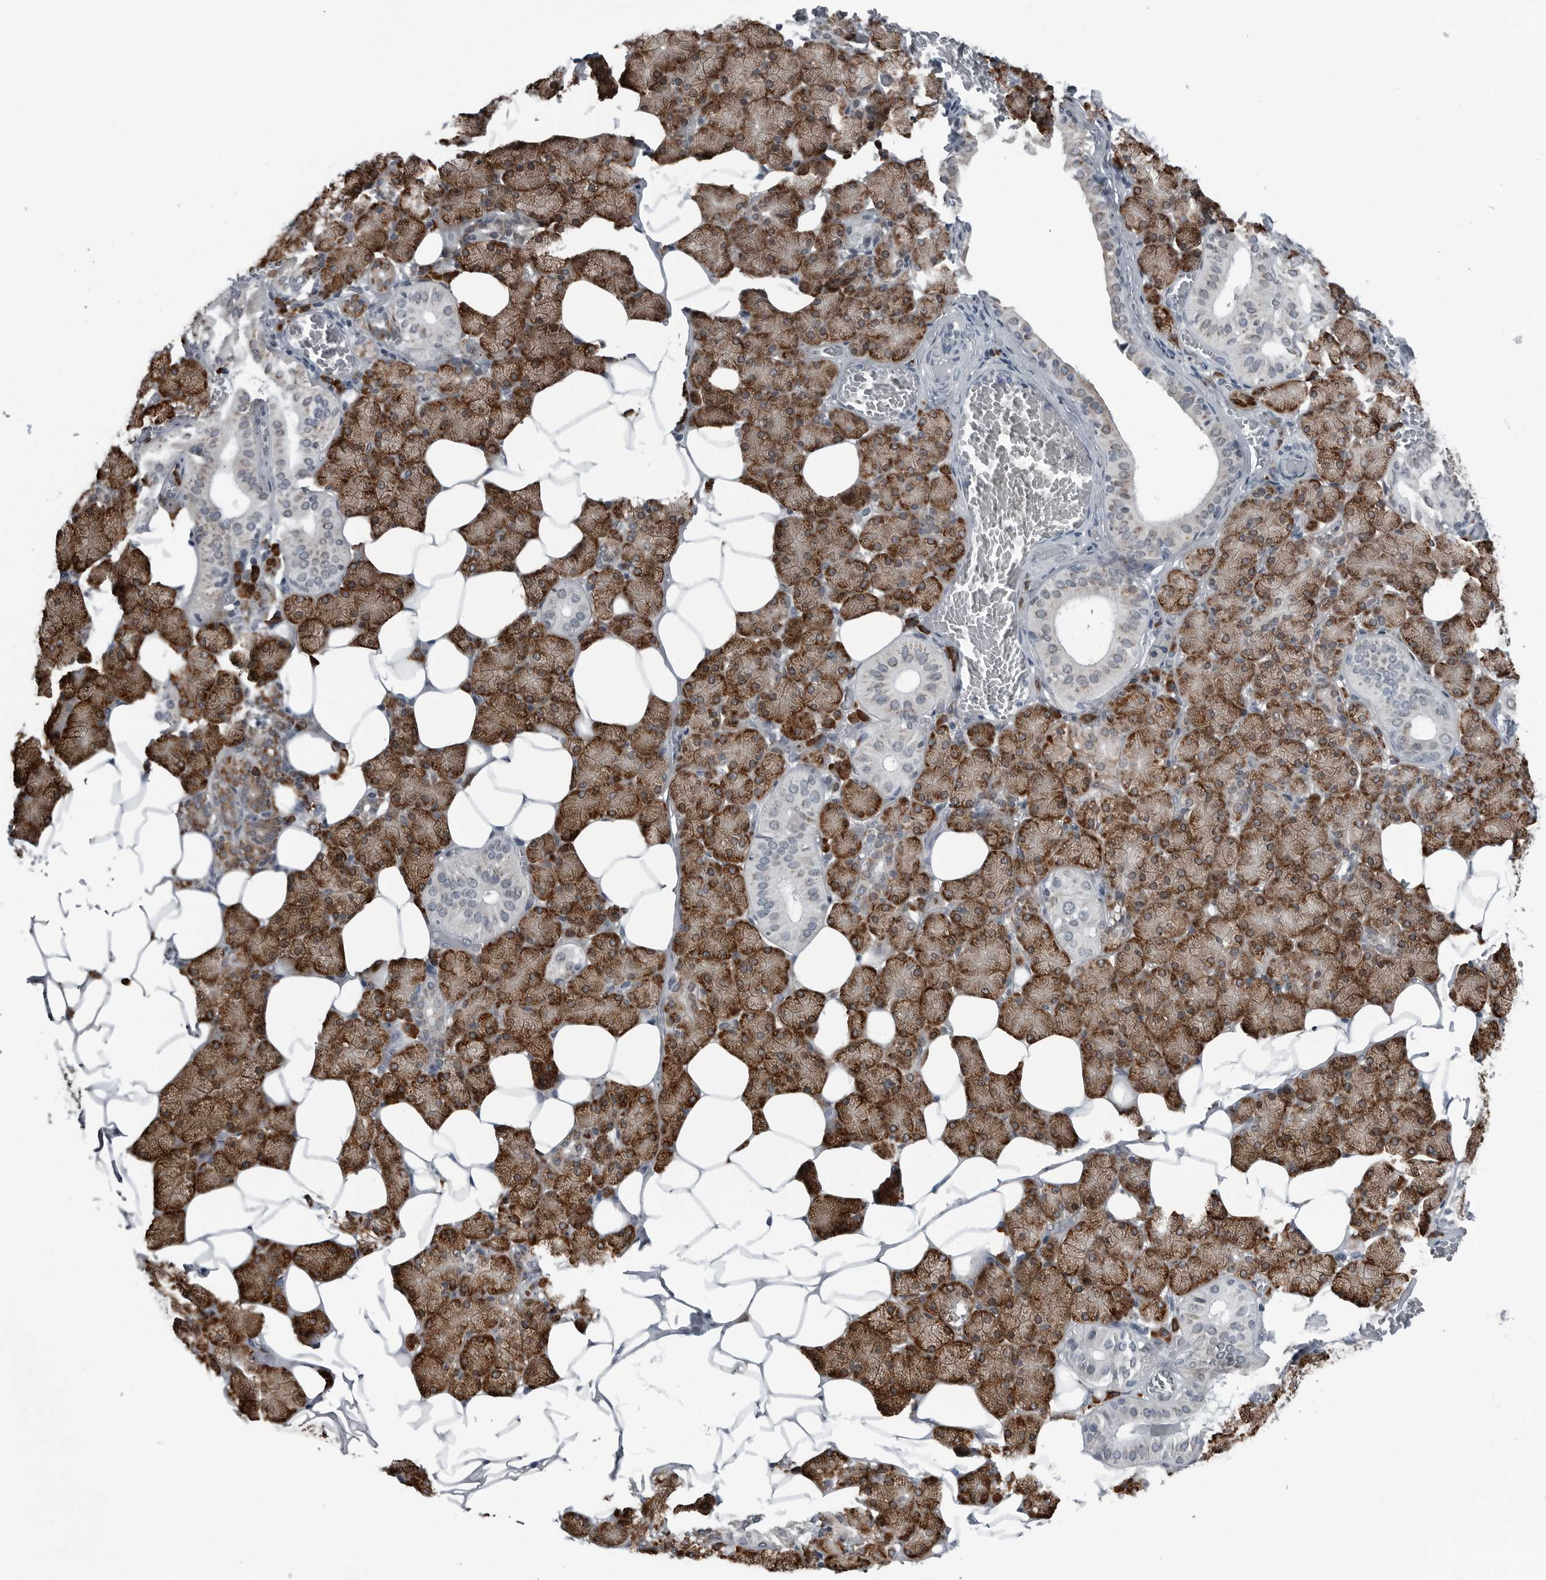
{"staining": {"intensity": "moderate", "quantity": "25%-75%", "location": "cytoplasmic/membranous"}, "tissue": "salivary gland", "cell_type": "Glandular cells", "image_type": "normal", "snomed": [{"axis": "morphology", "description": "Normal tissue, NOS"}, {"axis": "topography", "description": "Salivary gland"}], "caption": "The image shows staining of normal salivary gland, revealing moderate cytoplasmic/membranous protein staining (brown color) within glandular cells.", "gene": "CEP85", "patient": {"sex": "female", "age": 33}}